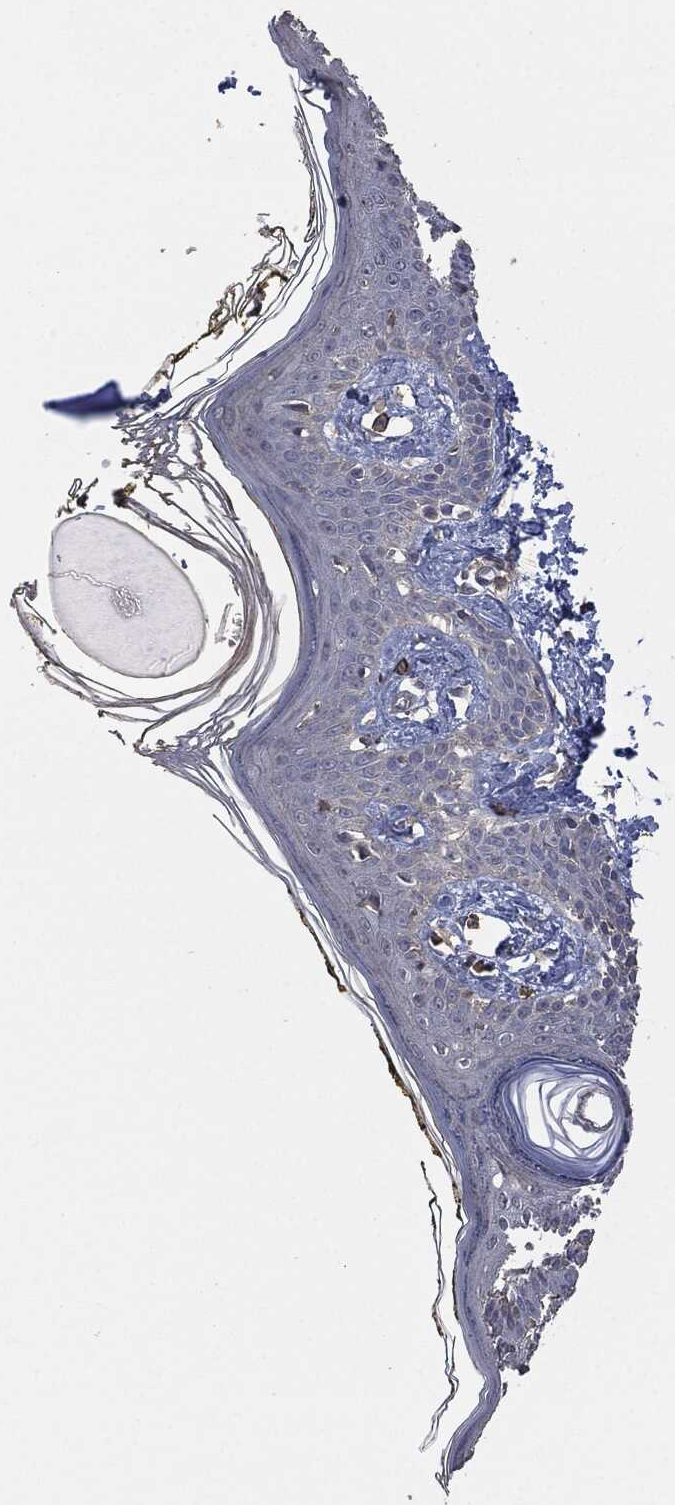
{"staining": {"intensity": "moderate", "quantity": "<25%", "location": "cytoplasmic/membranous"}, "tissue": "skin", "cell_type": "Fibroblasts", "image_type": "normal", "snomed": [{"axis": "morphology", "description": "Normal tissue, NOS"}, {"axis": "topography", "description": "Skin"}], "caption": "This micrograph reveals IHC staining of unremarkable human skin, with low moderate cytoplasmic/membranous expression in about <25% of fibroblasts.", "gene": "MSLN", "patient": {"sex": "male", "age": 76}}